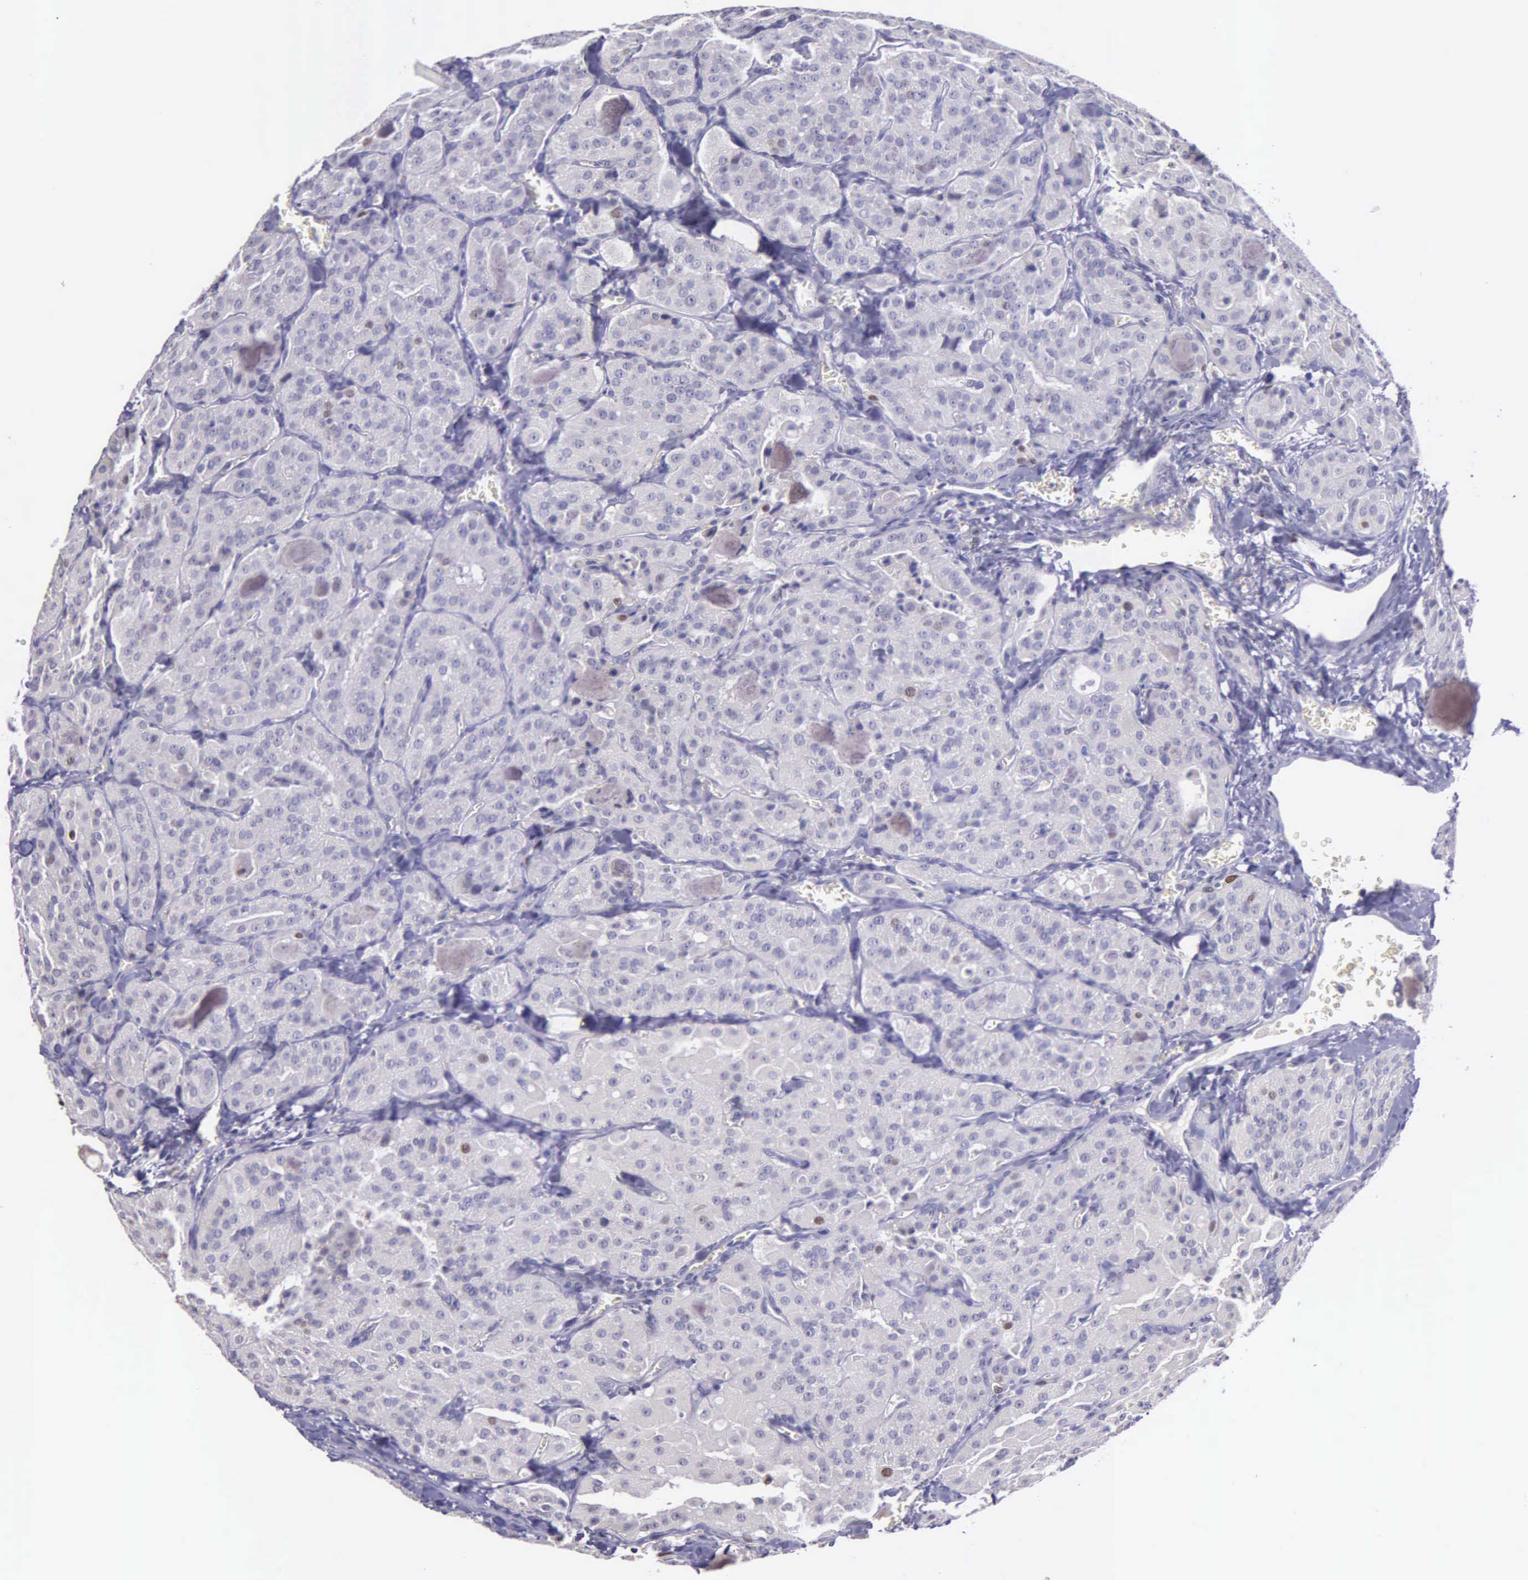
{"staining": {"intensity": "weak", "quantity": "<25%", "location": "nuclear"}, "tissue": "thyroid cancer", "cell_type": "Tumor cells", "image_type": "cancer", "snomed": [{"axis": "morphology", "description": "Carcinoma, NOS"}, {"axis": "topography", "description": "Thyroid gland"}], "caption": "Protein analysis of thyroid carcinoma shows no significant positivity in tumor cells.", "gene": "MCM5", "patient": {"sex": "male", "age": 76}}